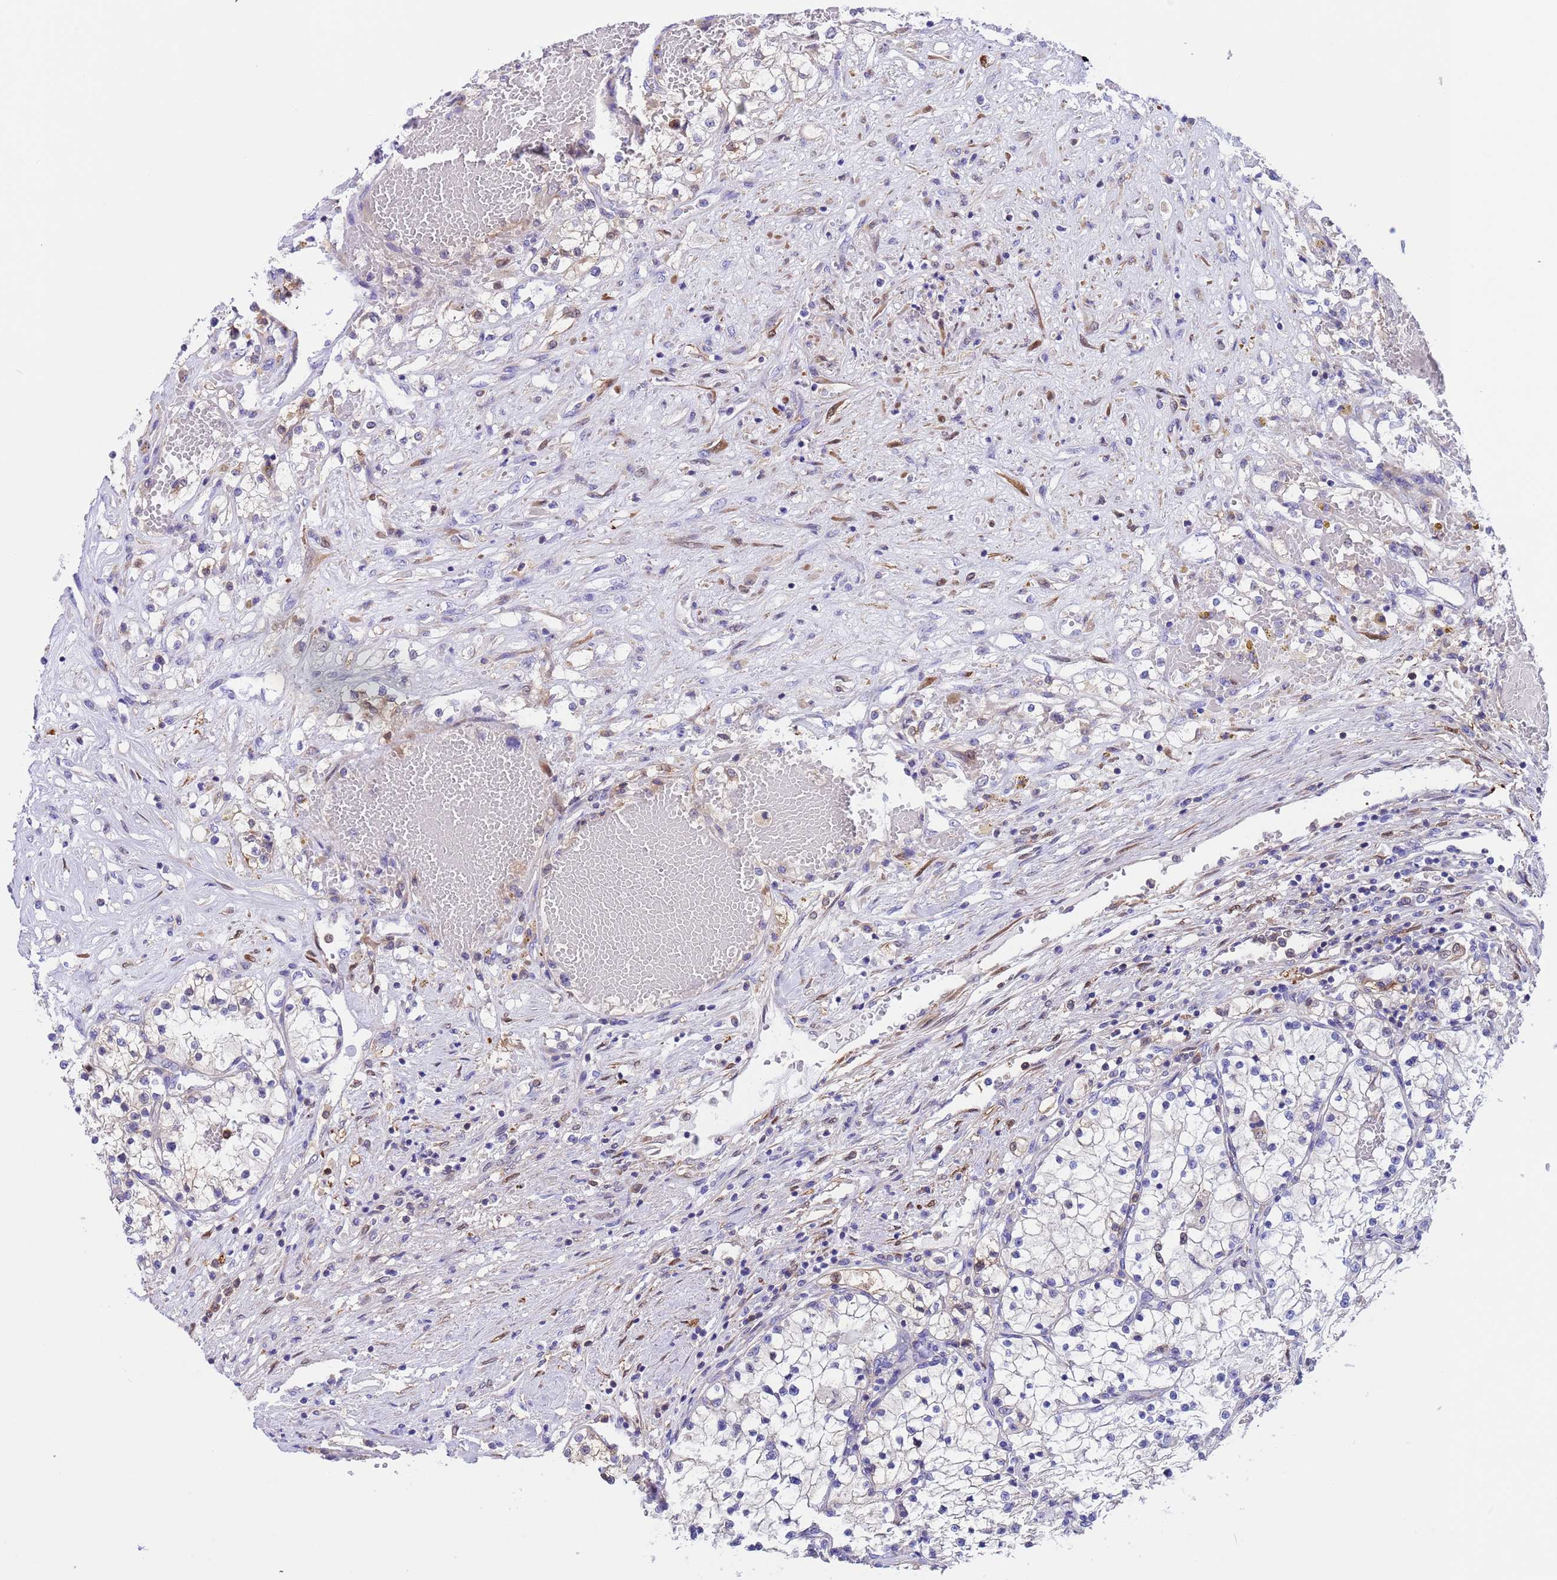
{"staining": {"intensity": "negative", "quantity": "none", "location": "none"}, "tissue": "renal cancer", "cell_type": "Tumor cells", "image_type": "cancer", "snomed": [{"axis": "morphology", "description": "Normal tissue, NOS"}, {"axis": "morphology", "description": "Adenocarcinoma, NOS"}, {"axis": "topography", "description": "Kidney"}], "caption": "This is a micrograph of IHC staining of renal cancer (adenocarcinoma), which shows no positivity in tumor cells.", "gene": "C6orf47", "patient": {"sex": "male", "age": 68}}